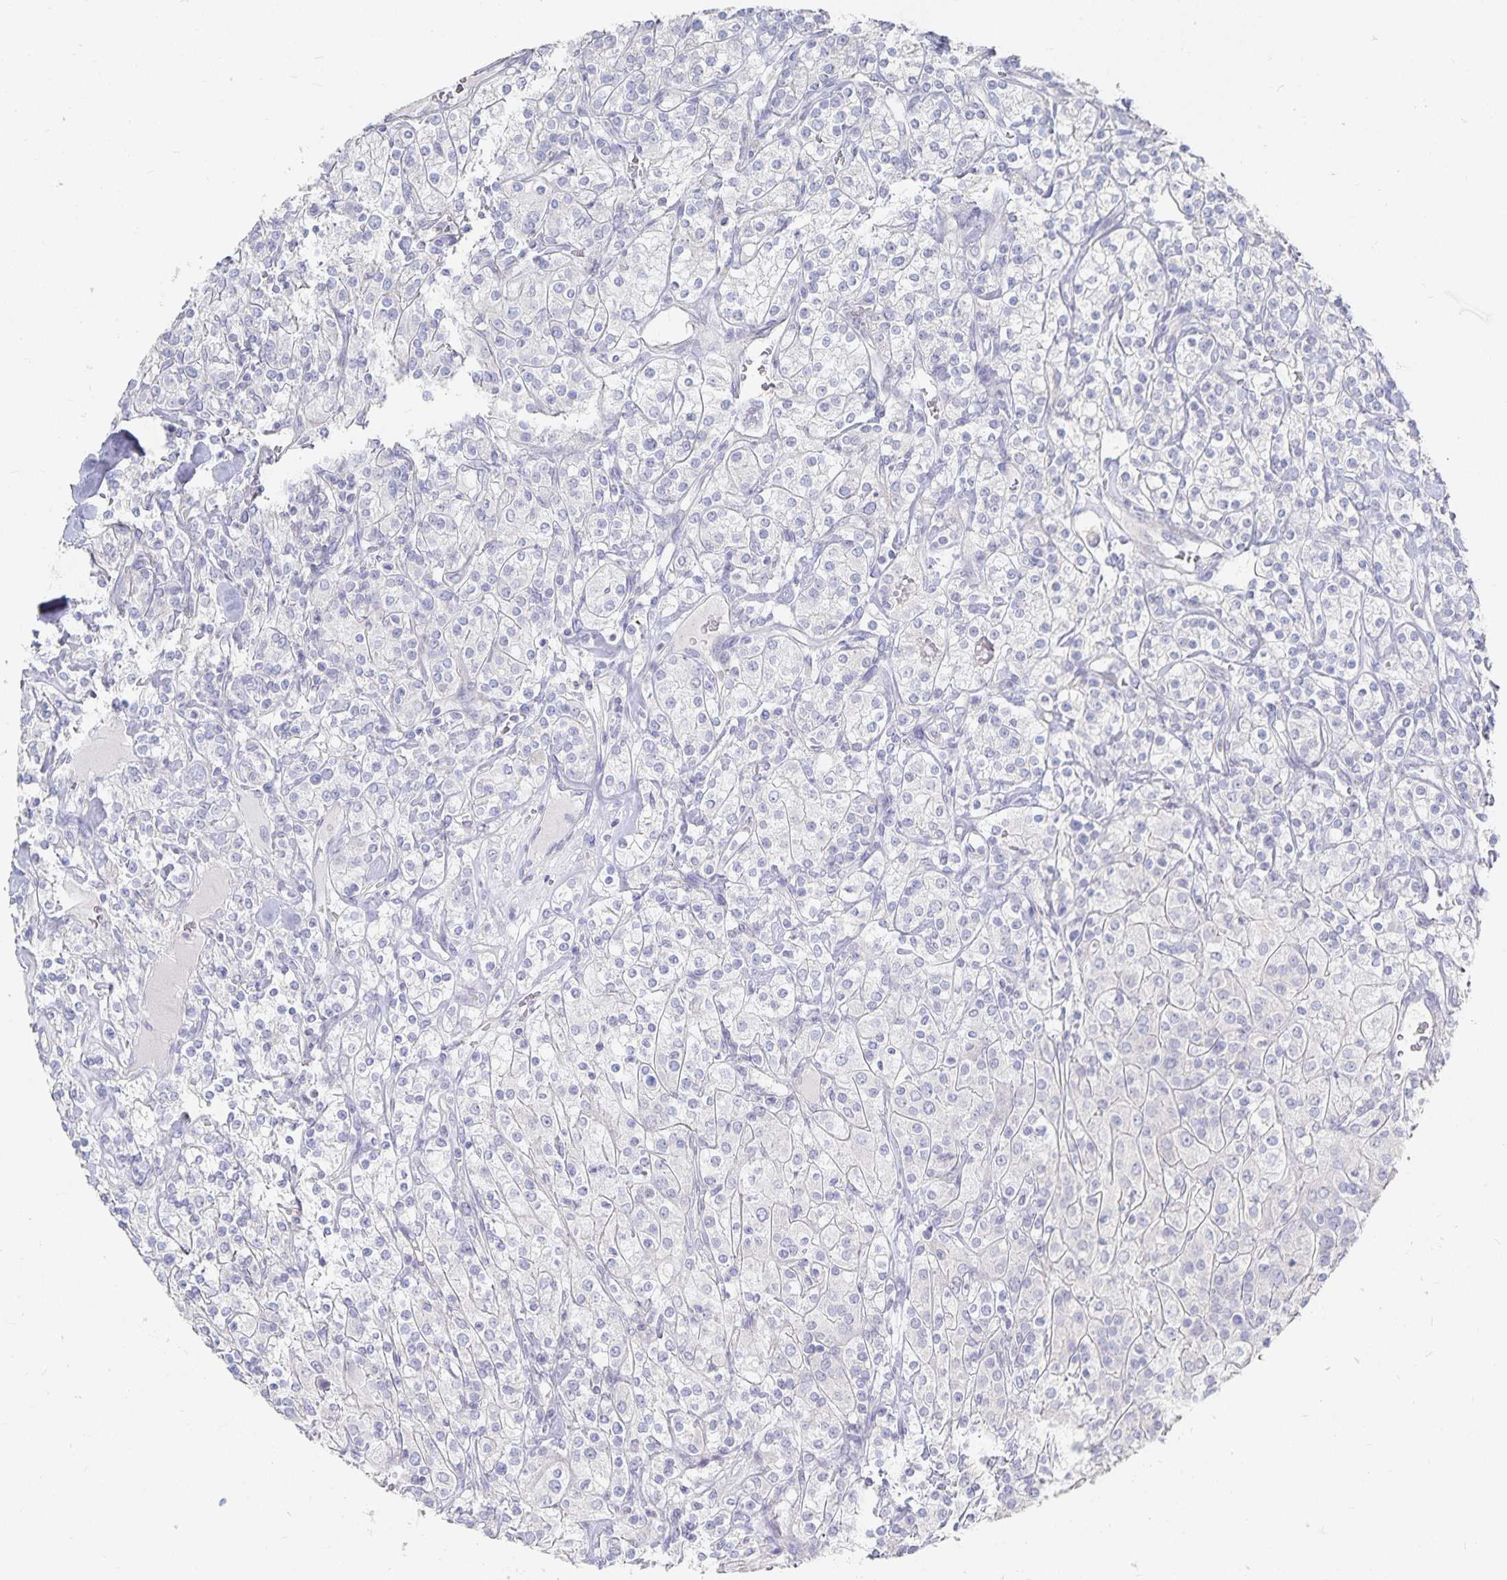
{"staining": {"intensity": "negative", "quantity": "none", "location": "none"}, "tissue": "renal cancer", "cell_type": "Tumor cells", "image_type": "cancer", "snomed": [{"axis": "morphology", "description": "Adenocarcinoma, NOS"}, {"axis": "topography", "description": "Kidney"}], "caption": "Renal cancer (adenocarcinoma) was stained to show a protein in brown. There is no significant positivity in tumor cells.", "gene": "DNAH9", "patient": {"sex": "male", "age": 77}}